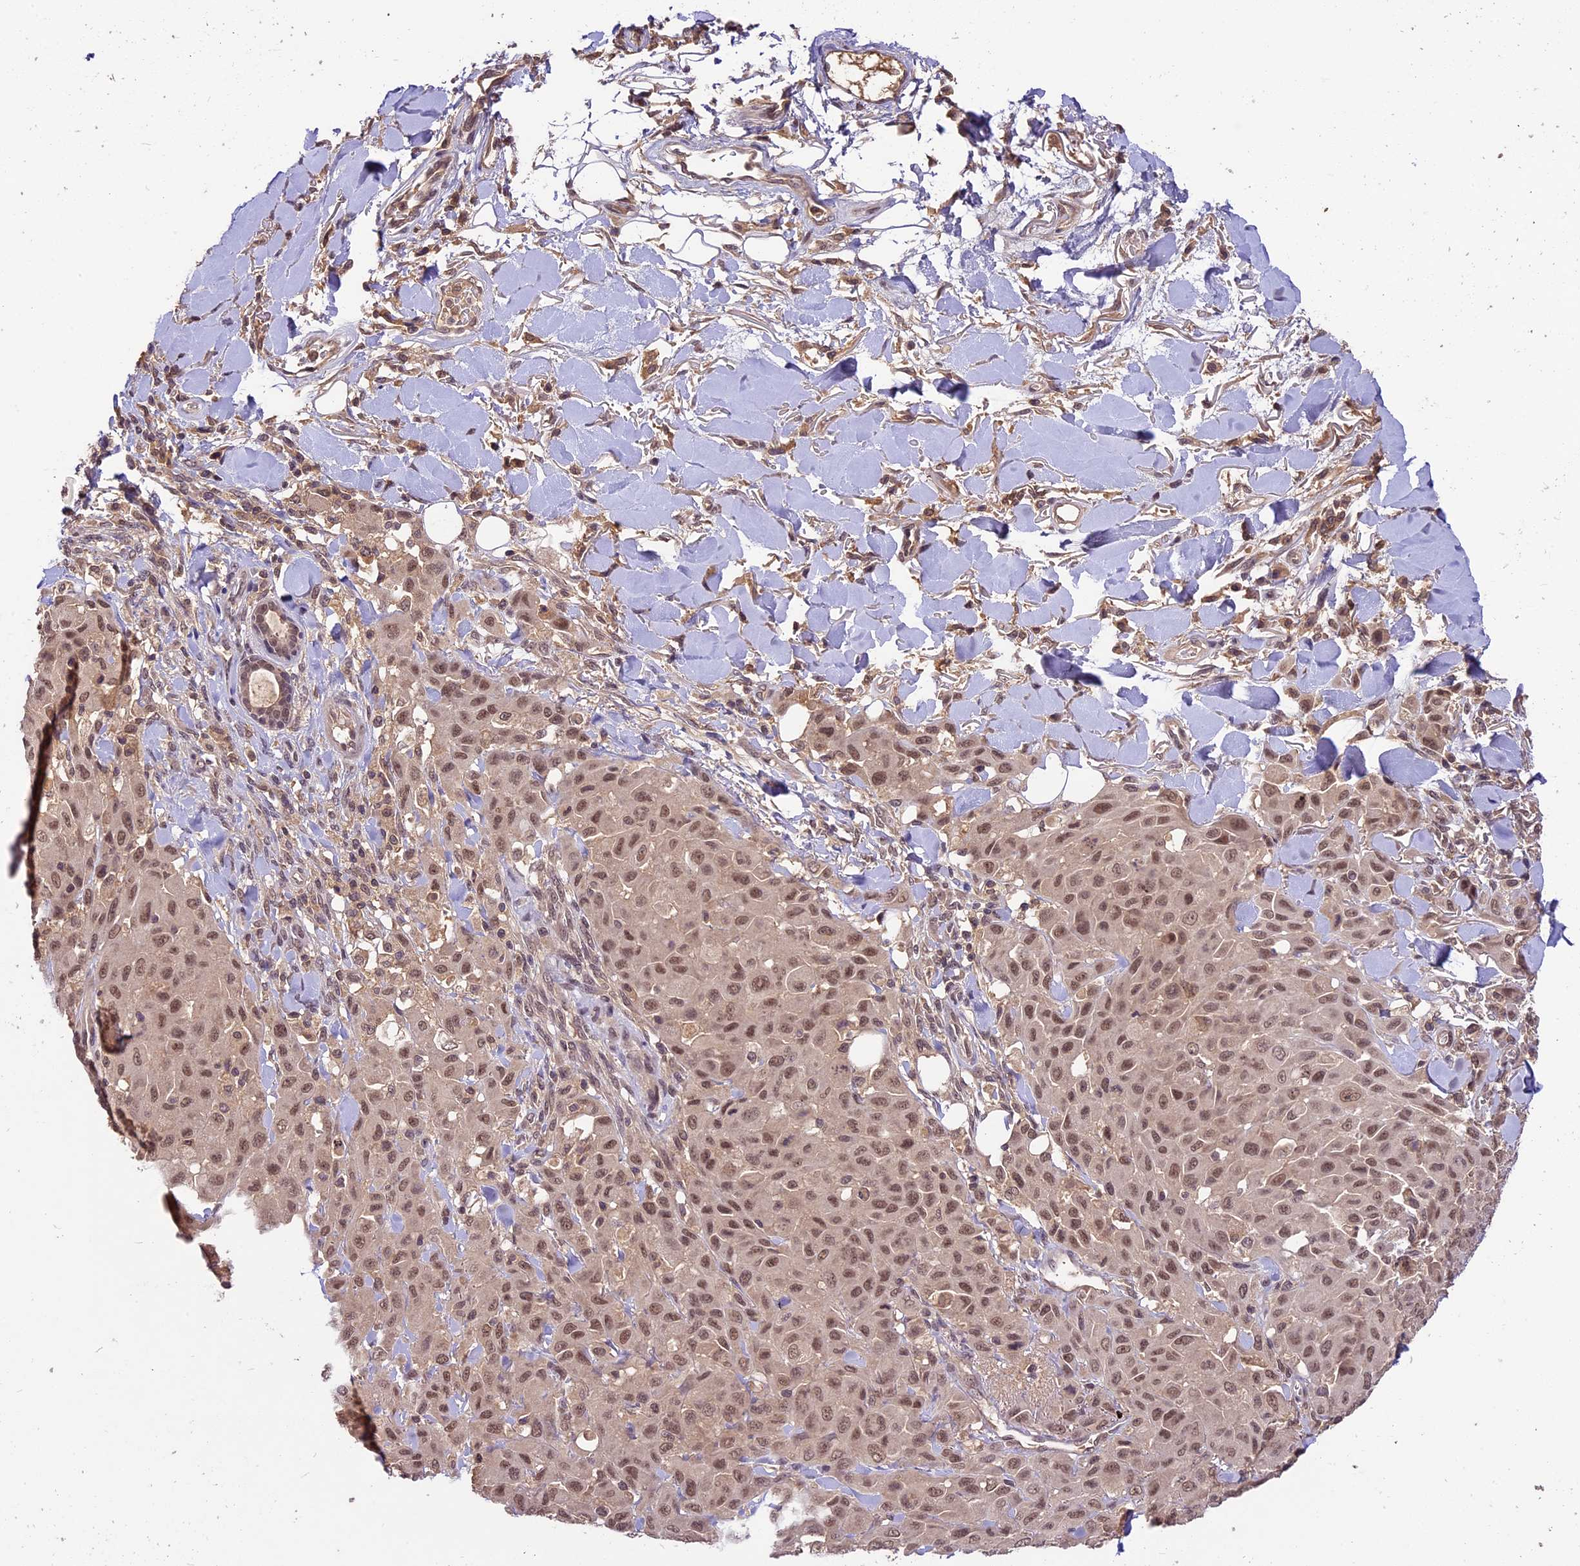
{"staining": {"intensity": "moderate", "quantity": ">75%", "location": "nuclear"}, "tissue": "melanoma", "cell_type": "Tumor cells", "image_type": "cancer", "snomed": [{"axis": "morphology", "description": "Malignant melanoma, Metastatic site"}, {"axis": "topography", "description": "Skin"}], "caption": "The micrograph displays a brown stain indicating the presence of a protein in the nuclear of tumor cells in melanoma.", "gene": "ATP10A", "patient": {"sex": "female", "age": 81}}